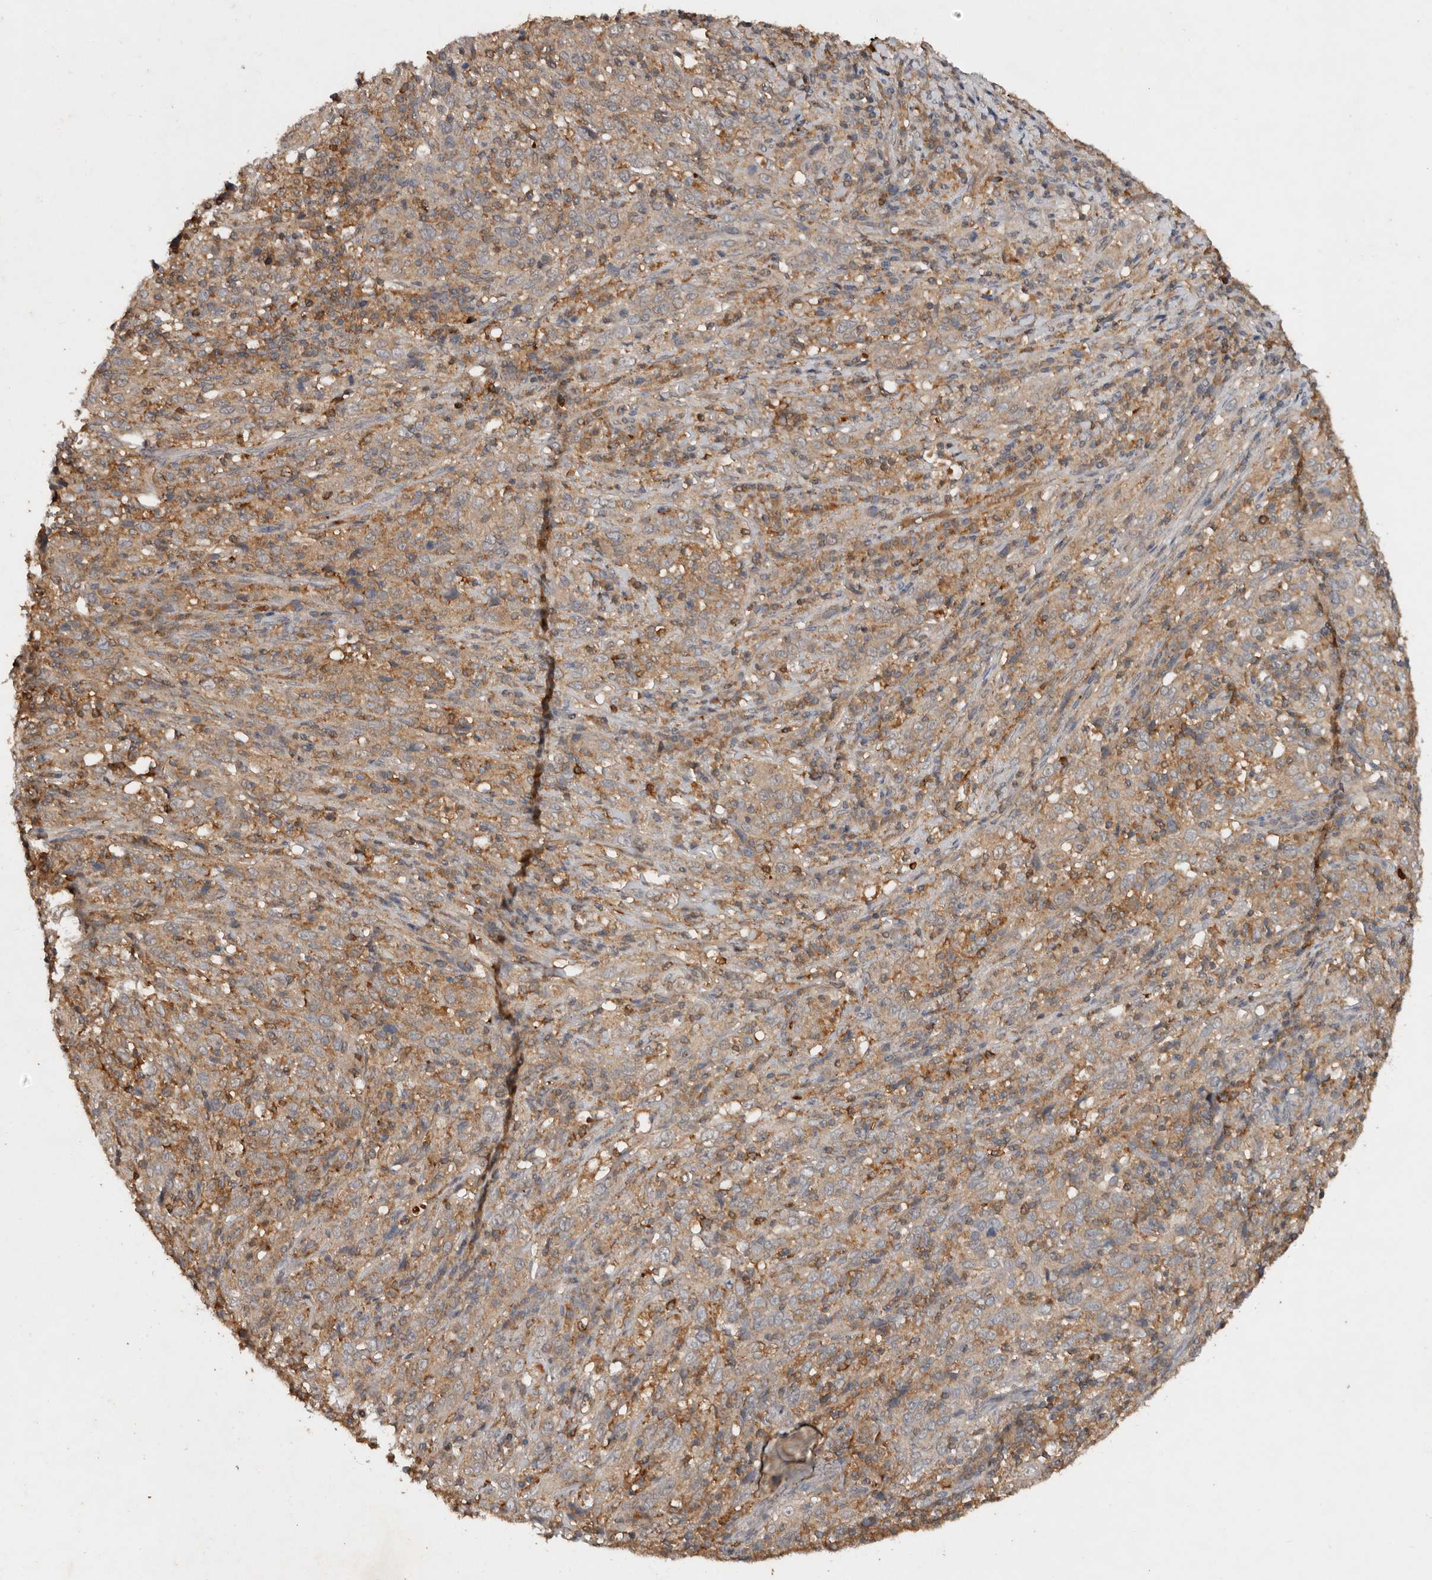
{"staining": {"intensity": "weak", "quantity": ">75%", "location": "cytoplasmic/membranous"}, "tissue": "cervical cancer", "cell_type": "Tumor cells", "image_type": "cancer", "snomed": [{"axis": "morphology", "description": "Squamous cell carcinoma, NOS"}, {"axis": "topography", "description": "Cervix"}], "caption": "Weak cytoplasmic/membranous protein staining is appreciated in about >75% of tumor cells in cervical squamous cell carcinoma.", "gene": "EDEM1", "patient": {"sex": "female", "age": 46}}